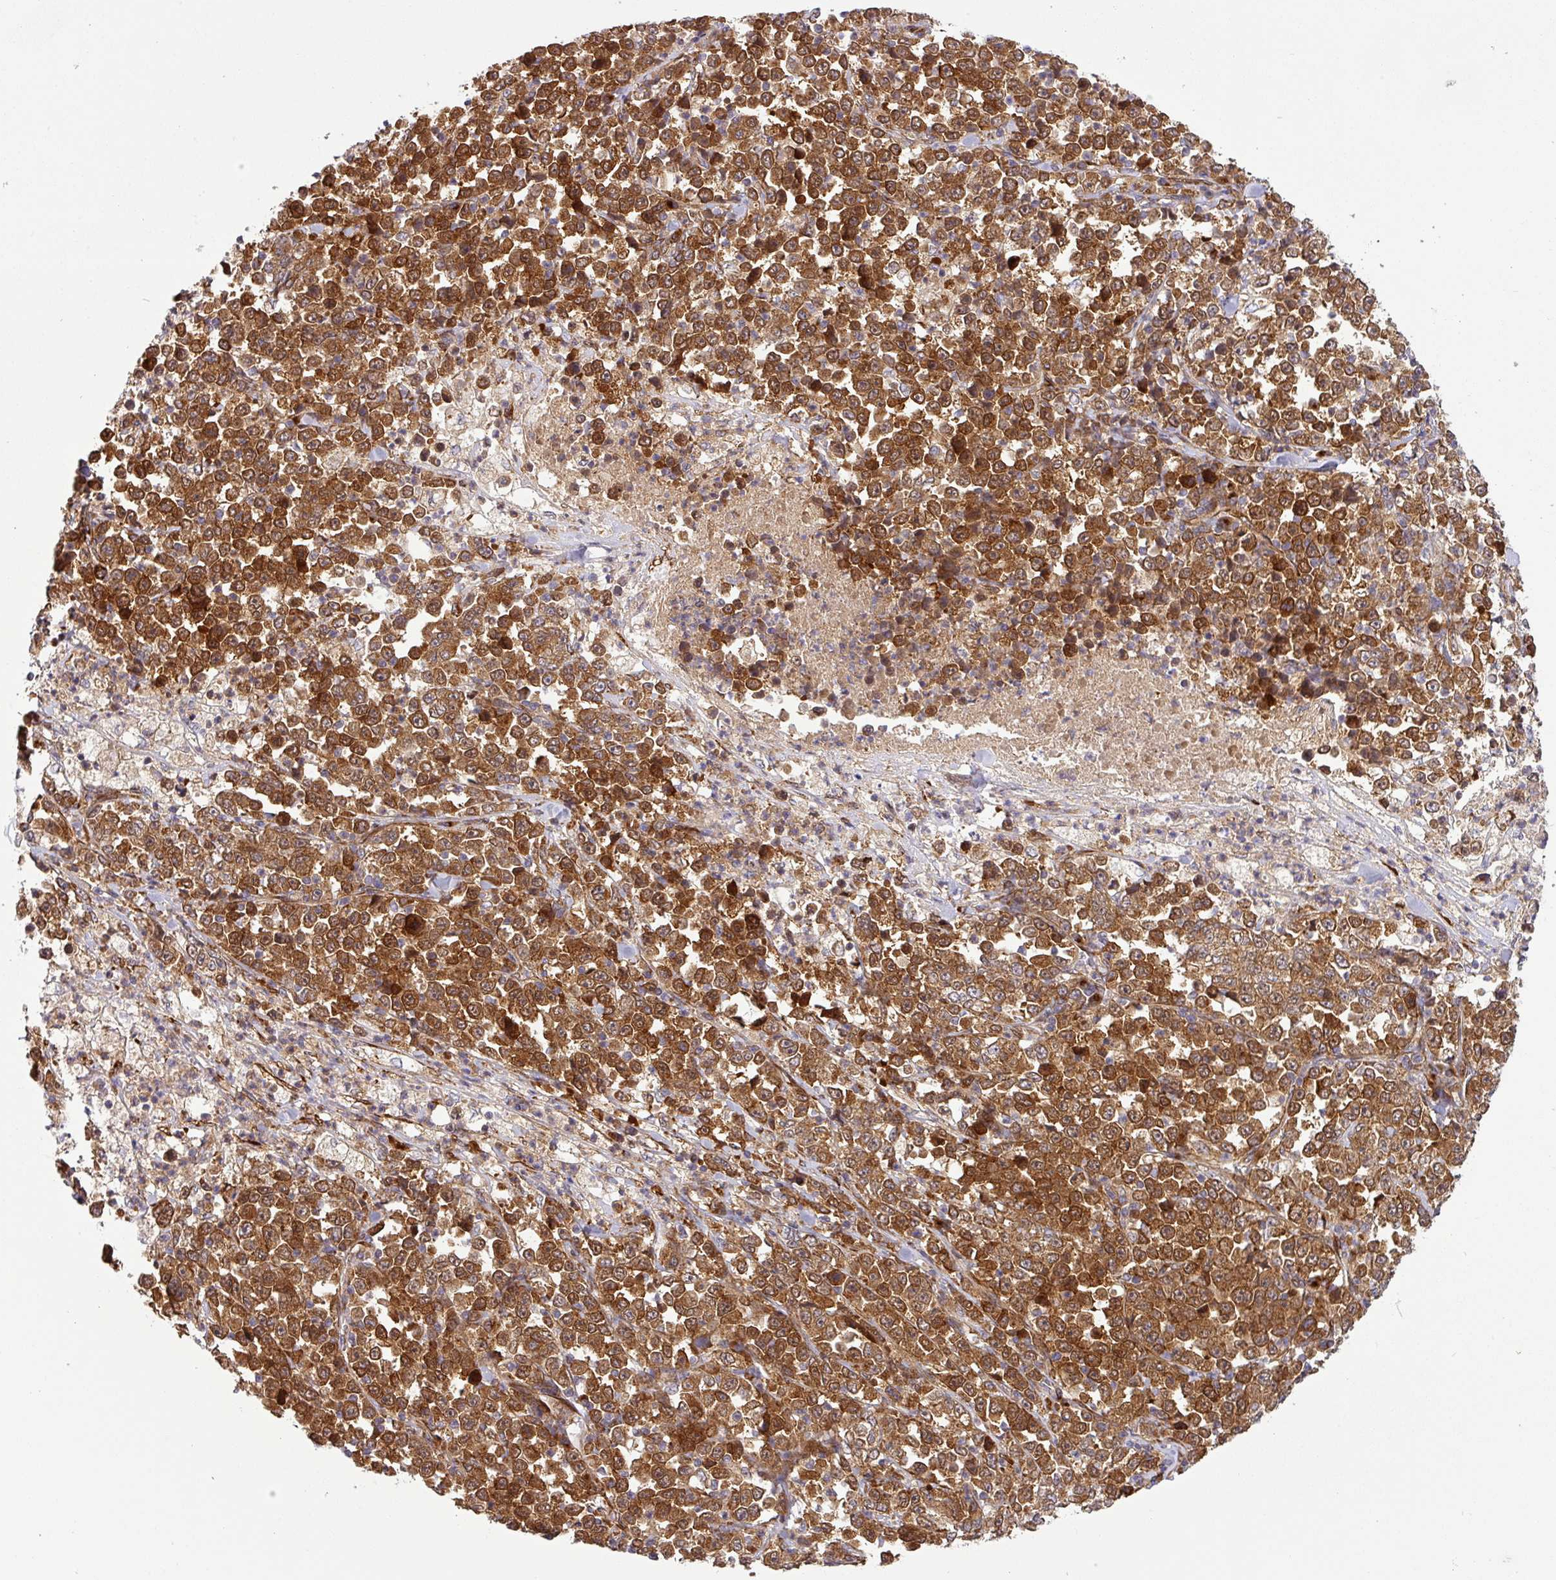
{"staining": {"intensity": "strong", "quantity": ">75%", "location": "cytoplasmic/membranous"}, "tissue": "stomach cancer", "cell_type": "Tumor cells", "image_type": "cancer", "snomed": [{"axis": "morphology", "description": "Normal tissue, NOS"}, {"axis": "morphology", "description": "Adenocarcinoma, NOS"}, {"axis": "topography", "description": "Stomach, upper"}, {"axis": "topography", "description": "Stomach"}], "caption": "An image of stomach adenocarcinoma stained for a protein demonstrates strong cytoplasmic/membranous brown staining in tumor cells.", "gene": "ART1", "patient": {"sex": "male", "age": 59}}